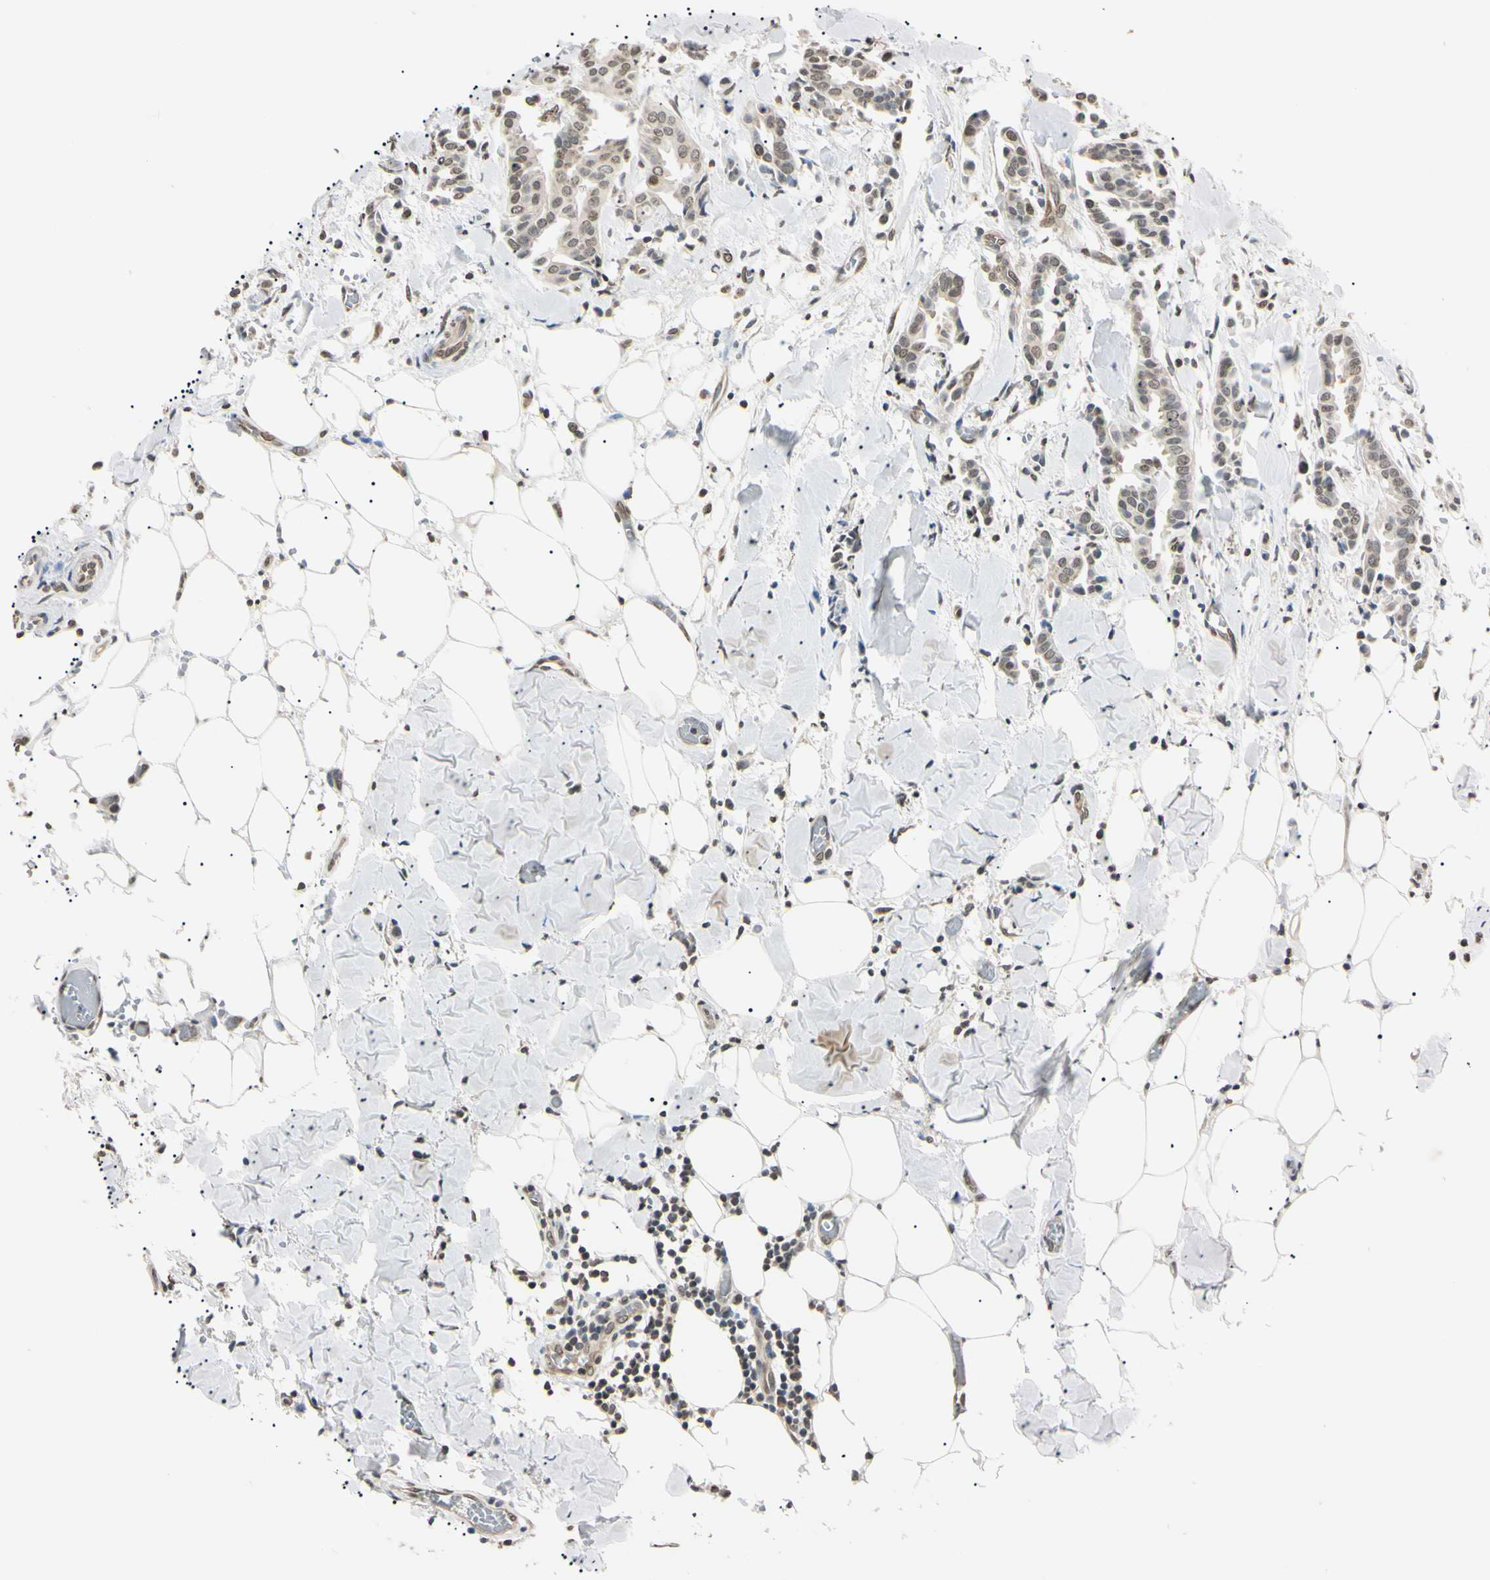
{"staining": {"intensity": "weak", "quantity": "25%-75%", "location": "nuclear"}, "tissue": "head and neck cancer", "cell_type": "Tumor cells", "image_type": "cancer", "snomed": [{"axis": "morphology", "description": "Adenocarcinoma, NOS"}, {"axis": "topography", "description": "Salivary gland"}, {"axis": "topography", "description": "Head-Neck"}], "caption": "Human head and neck cancer (adenocarcinoma) stained with a brown dye shows weak nuclear positive expression in approximately 25%-75% of tumor cells.", "gene": "CDC45", "patient": {"sex": "female", "age": 59}}